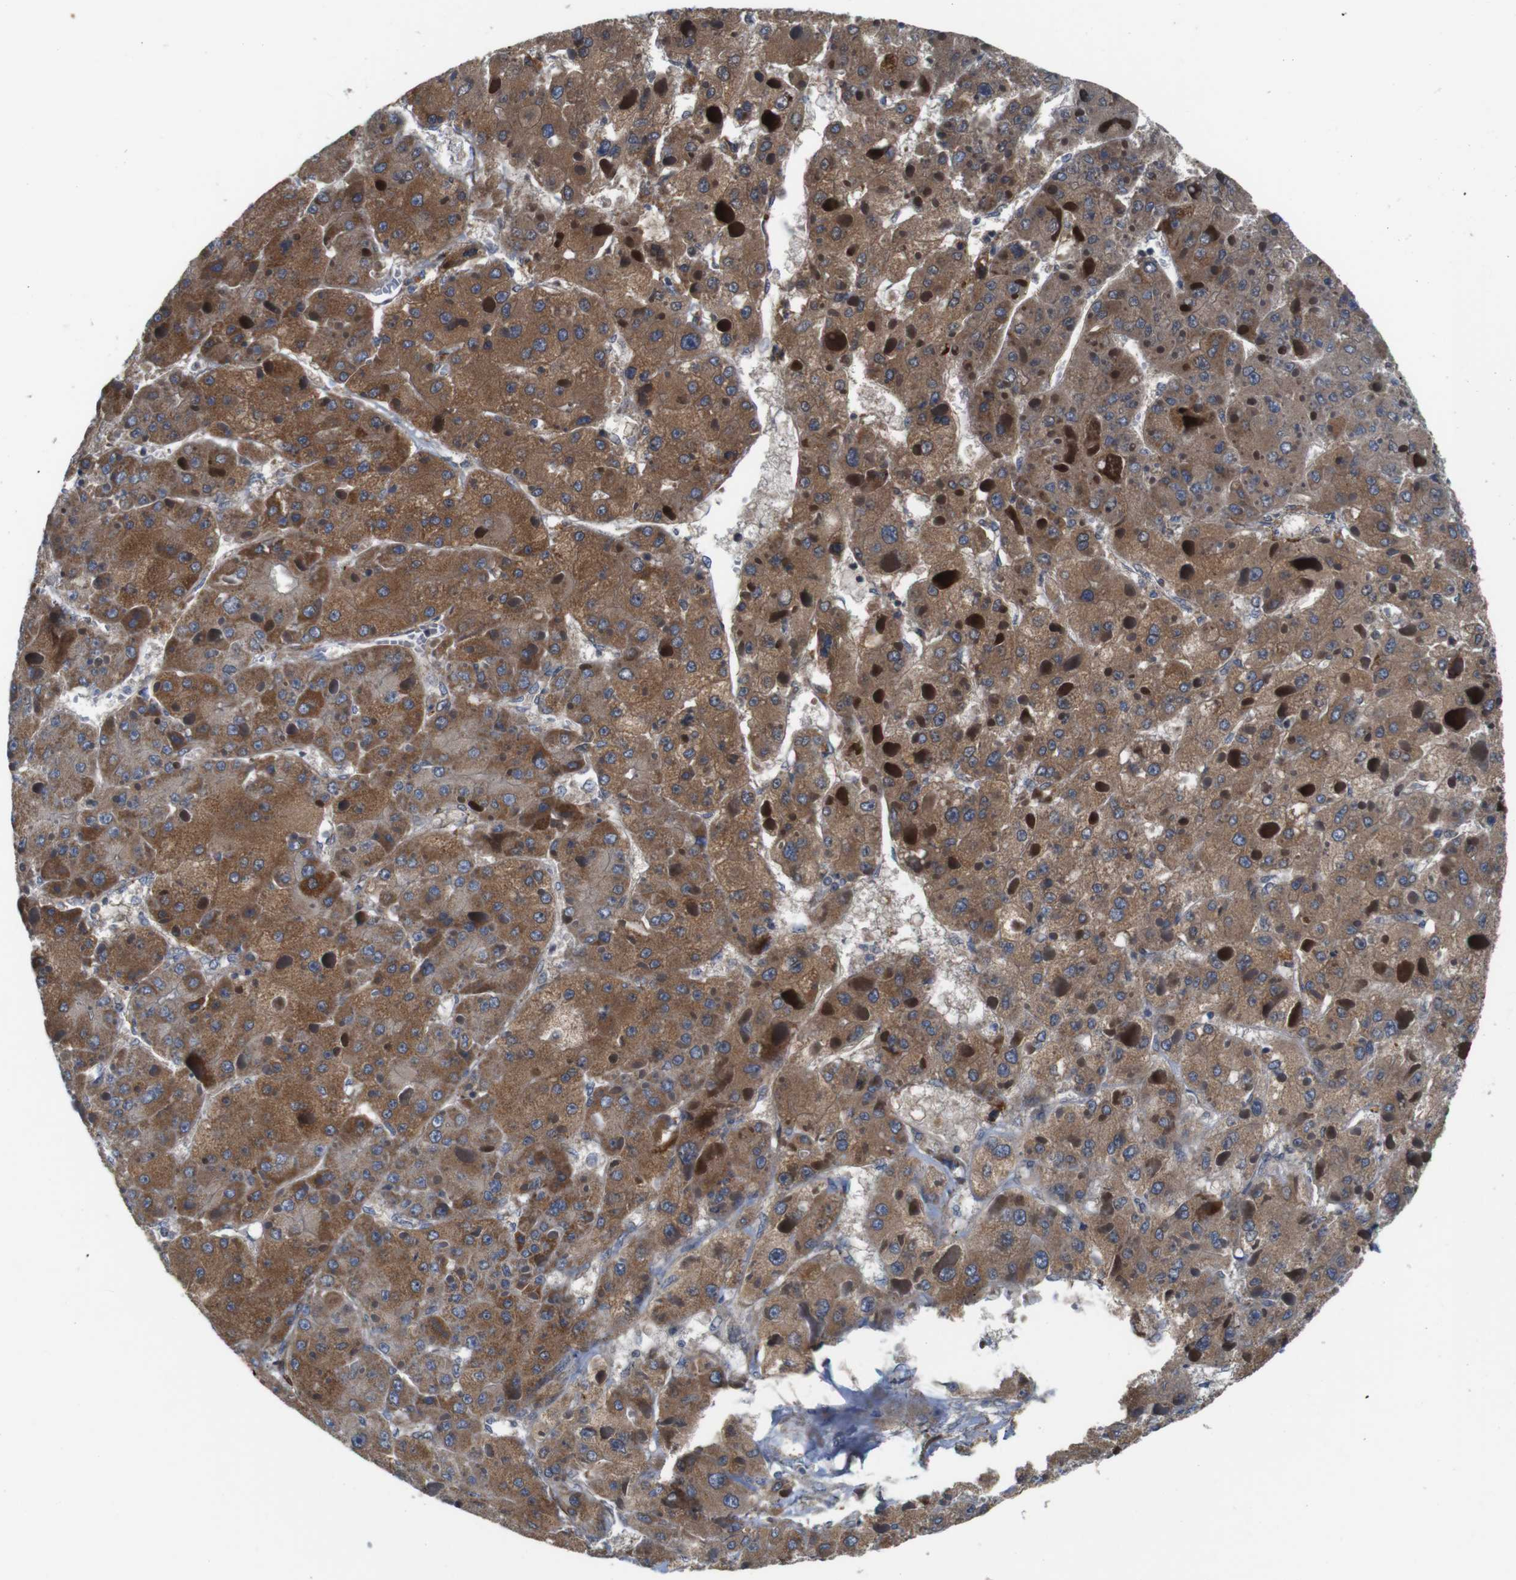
{"staining": {"intensity": "moderate", "quantity": ">75%", "location": "cytoplasmic/membranous"}, "tissue": "liver cancer", "cell_type": "Tumor cells", "image_type": "cancer", "snomed": [{"axis": "morphology", "description": "Carcinoma, Hepatocellular, NOS"}, {"axis": "topography", "description": "Liver"}], "caption": "Immunohistochemistry (IHC) of liver cancer (hepatocellular carcinoma) reveals medium levels of moderate cytoplasmic/membranous staining in approximately >75% of tumor cells. Nuclei are stained in blue.", "gene": "GGT7", "patient": {"sex": "female", "age": 73}}